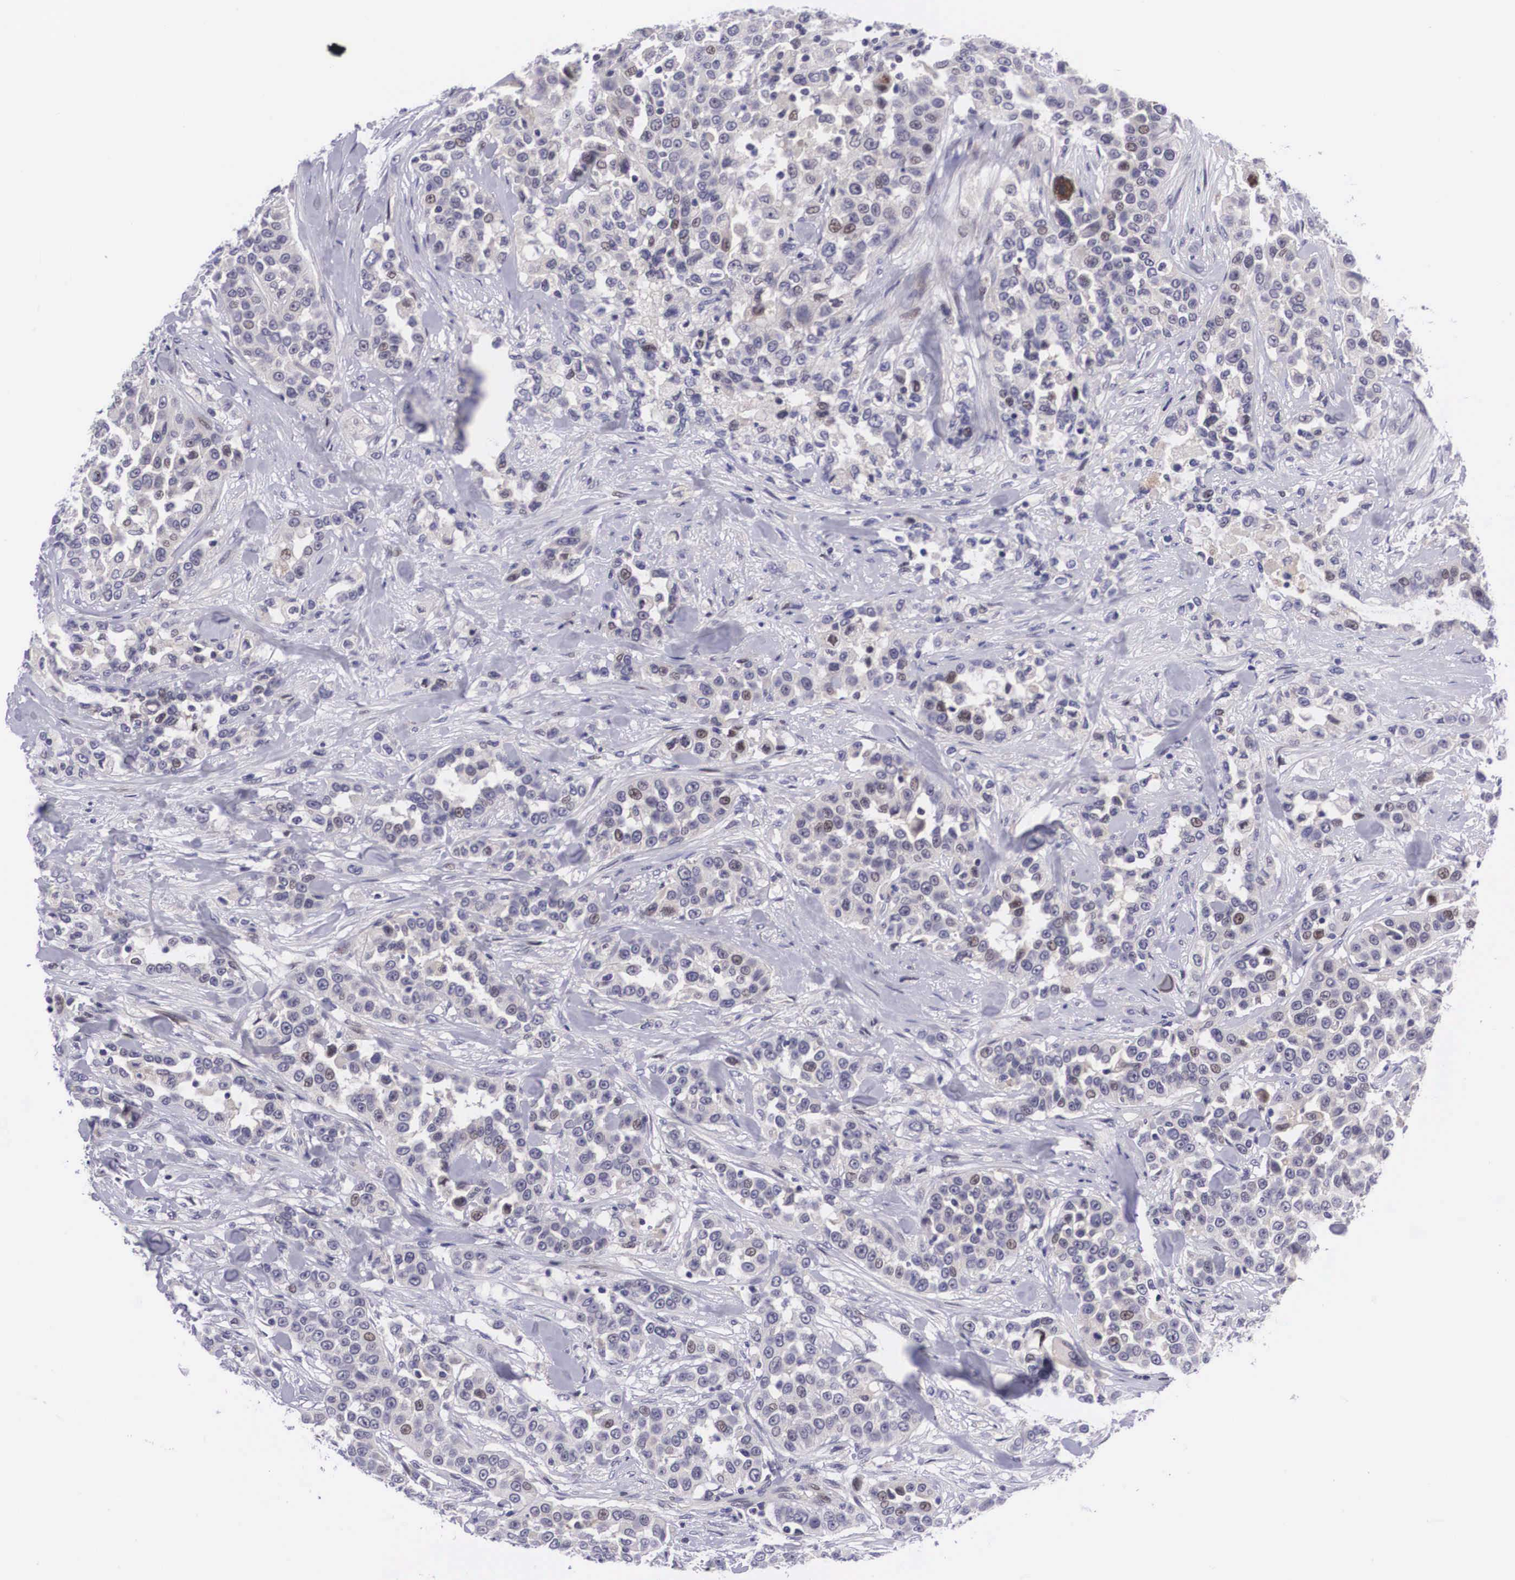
{"staining": {"intensity": "weak", "quantity": "<25%", "location": "nuclear"}, "tissue": "urothelial cancer", "cell_type": "Tumor cells", "image_type": "cancer", "snomed": [{"axis": "morphology", "description": "Urothelial carcinoma, High grade"}, {"axis": "topography", "description": "Urinary bladder"}], "caption": "Immunohistochemistry (IHC) micrograph of human urothelial cancer stained for a protein (brown), which reveals no staining in tumor cells. The staining was performed using DAB to visualize the protein expression in brown, while the nuclei were stained in blue with hematoxylin (Magnification: 20x).", "gene": "EMID1", "patient": {"sex": "female", "age": 80}}